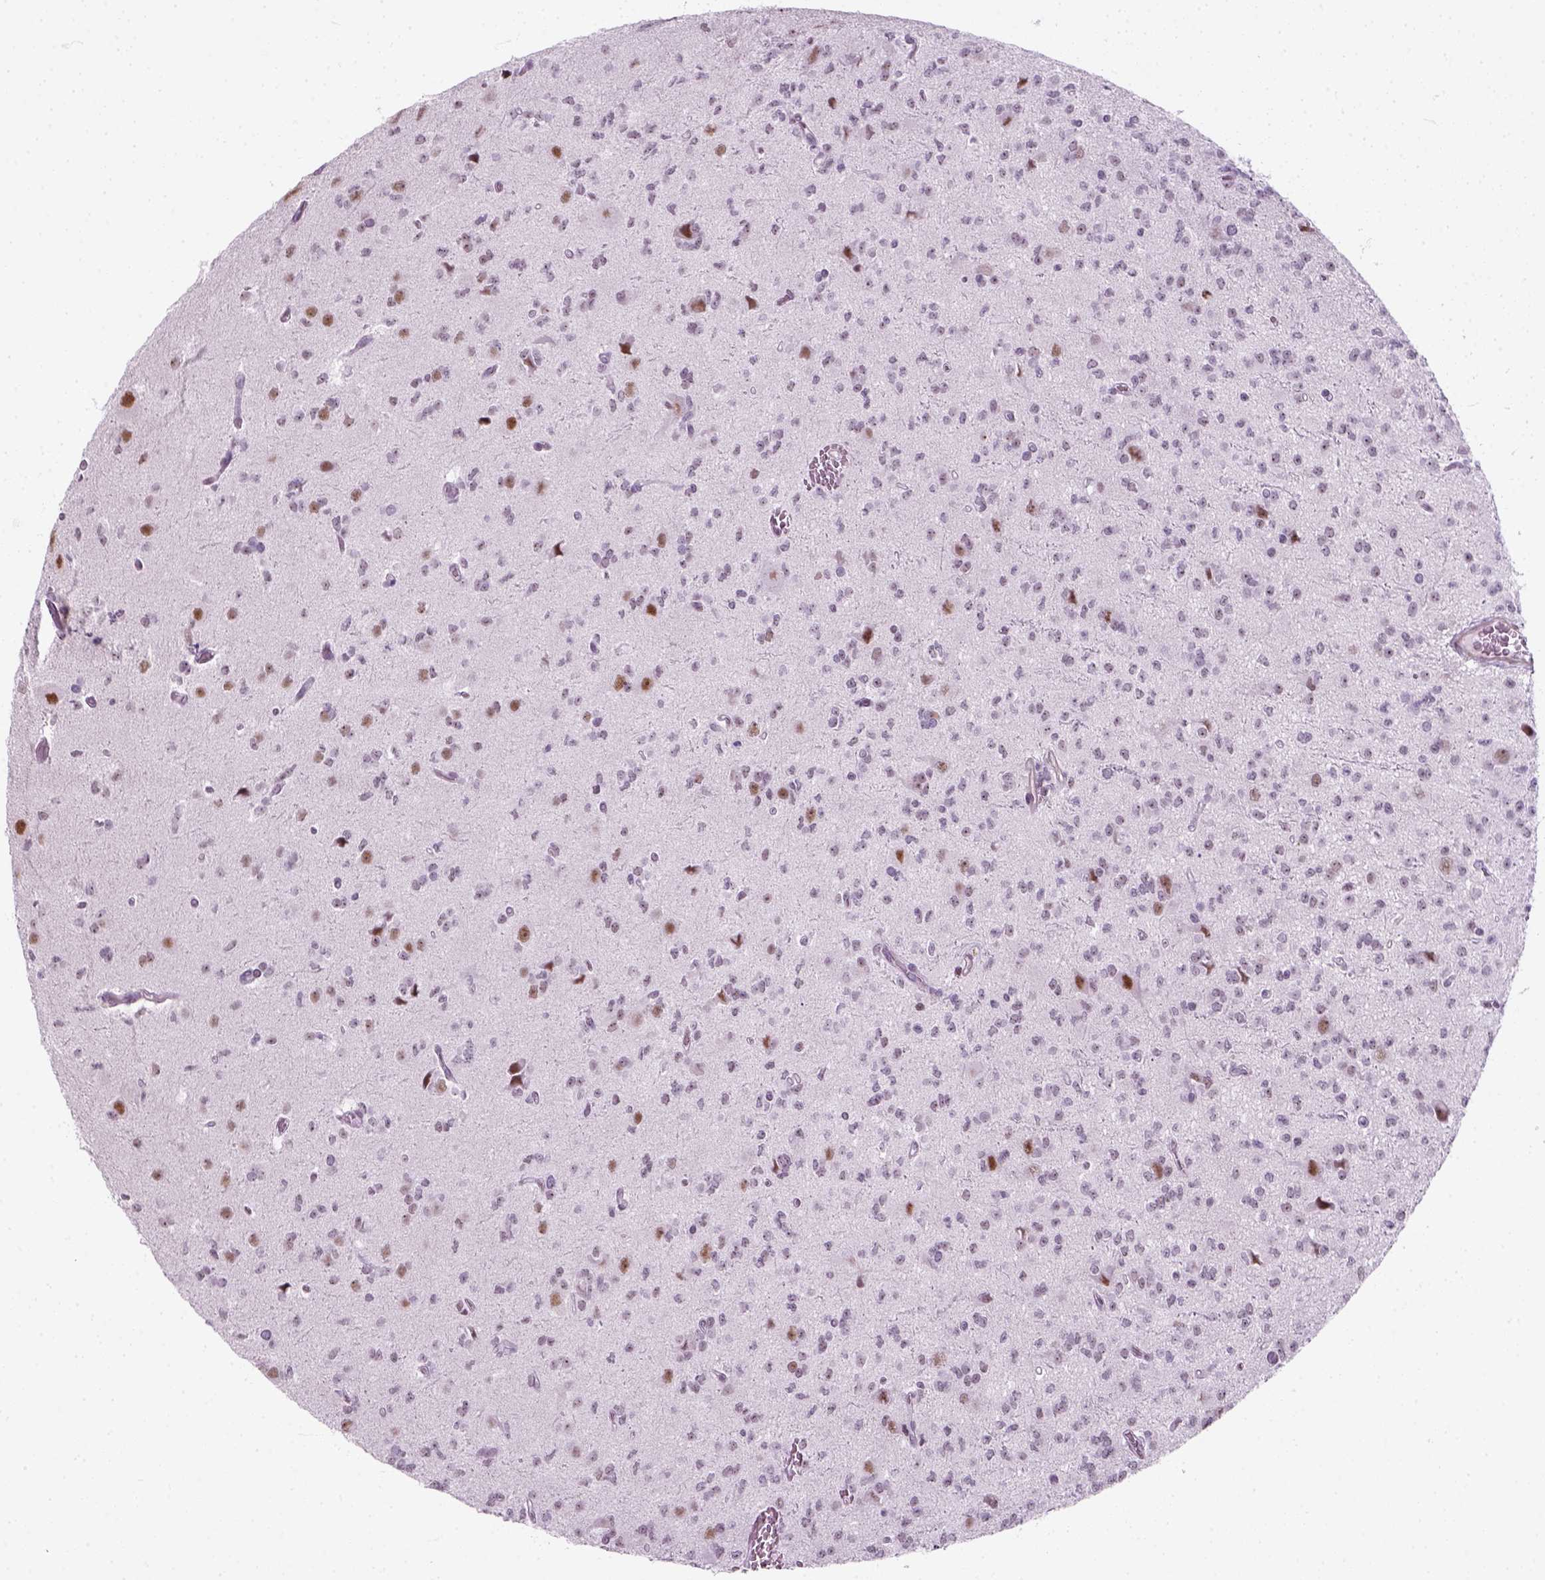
{"staining": {"intensity": "negative", "quantity": "none", "location": "none"}, "tissue": "glioma", "cell_type": "Tumor cells", "image_type": "cancer", "snomed": [{"axis": "morphology", "description": "Glioma, malignant, Low grade"}, {"axis": "topography", "description": "Brain"}], "caption": "The IHC micrograph has no significant expression in tumor cells of glioma tissue.", "gene": "ZNF865", "patient": {"sex": "male", "age": 27}}